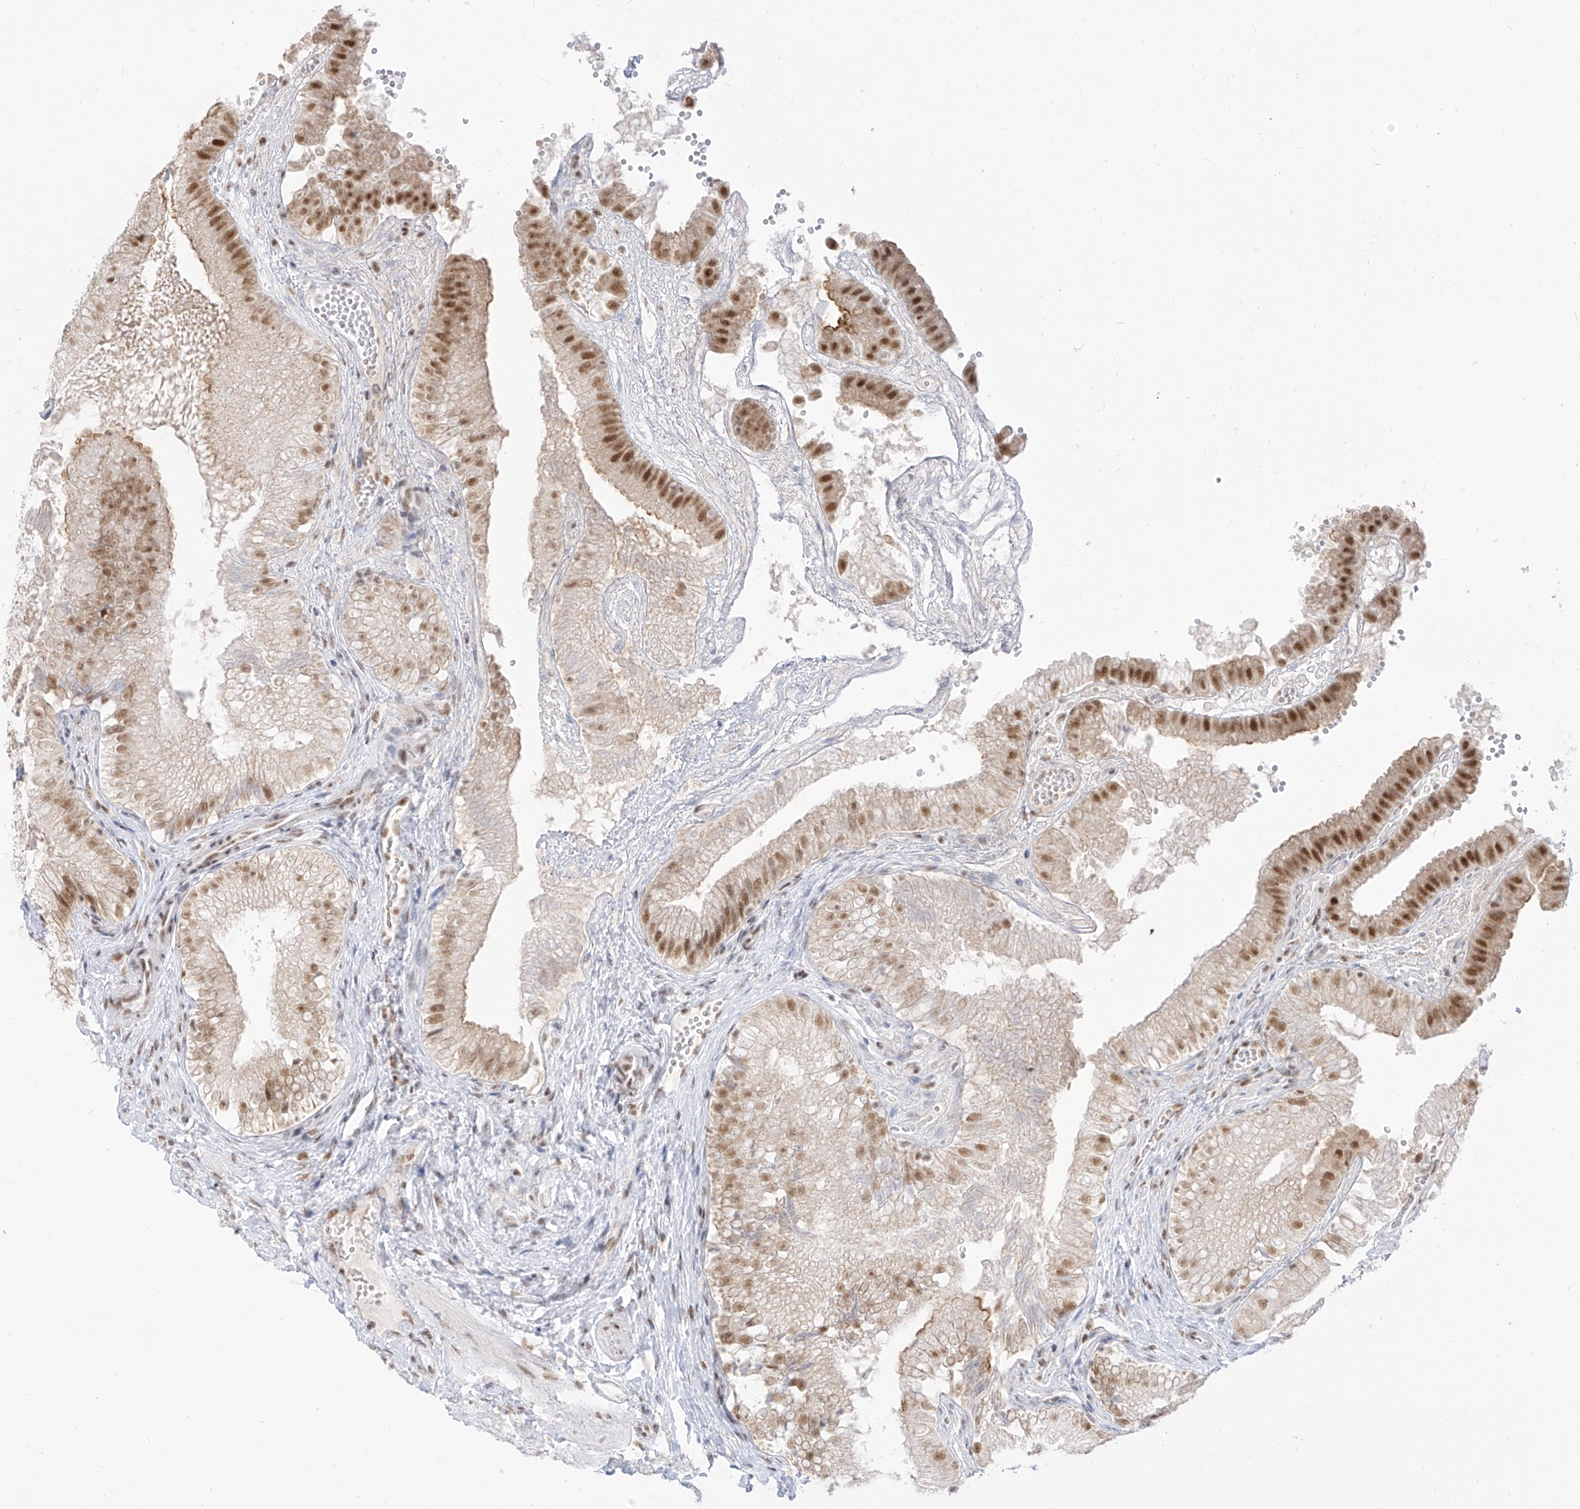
{"staining": {"intensity": "moderate", "quantity": "25%-75%", "location": "nuclear"}, "tissue": "gallbladder", "cell_type": "Glandular cells", "image_type": "normal", "snomed": [{"axis": "morphology", "description": "Normal tissue, NOS"}, {"axis": "topography", "description": "Gallbladder"}], "caption": "Immunohistochemistry (IHC) staining of unremarkable gallbladder, which demonstrates medium levels of moderate nuclear staining in approximately 25%-75% of glandular cells indicating moderate nuclear protein staining. The staining was performed using DAB (brown) for protein detection and nuclei were counterstained in hematoxylin (blue).", "gene": "SUPT5H", "patient": {"sex": "female", "age": 30}}